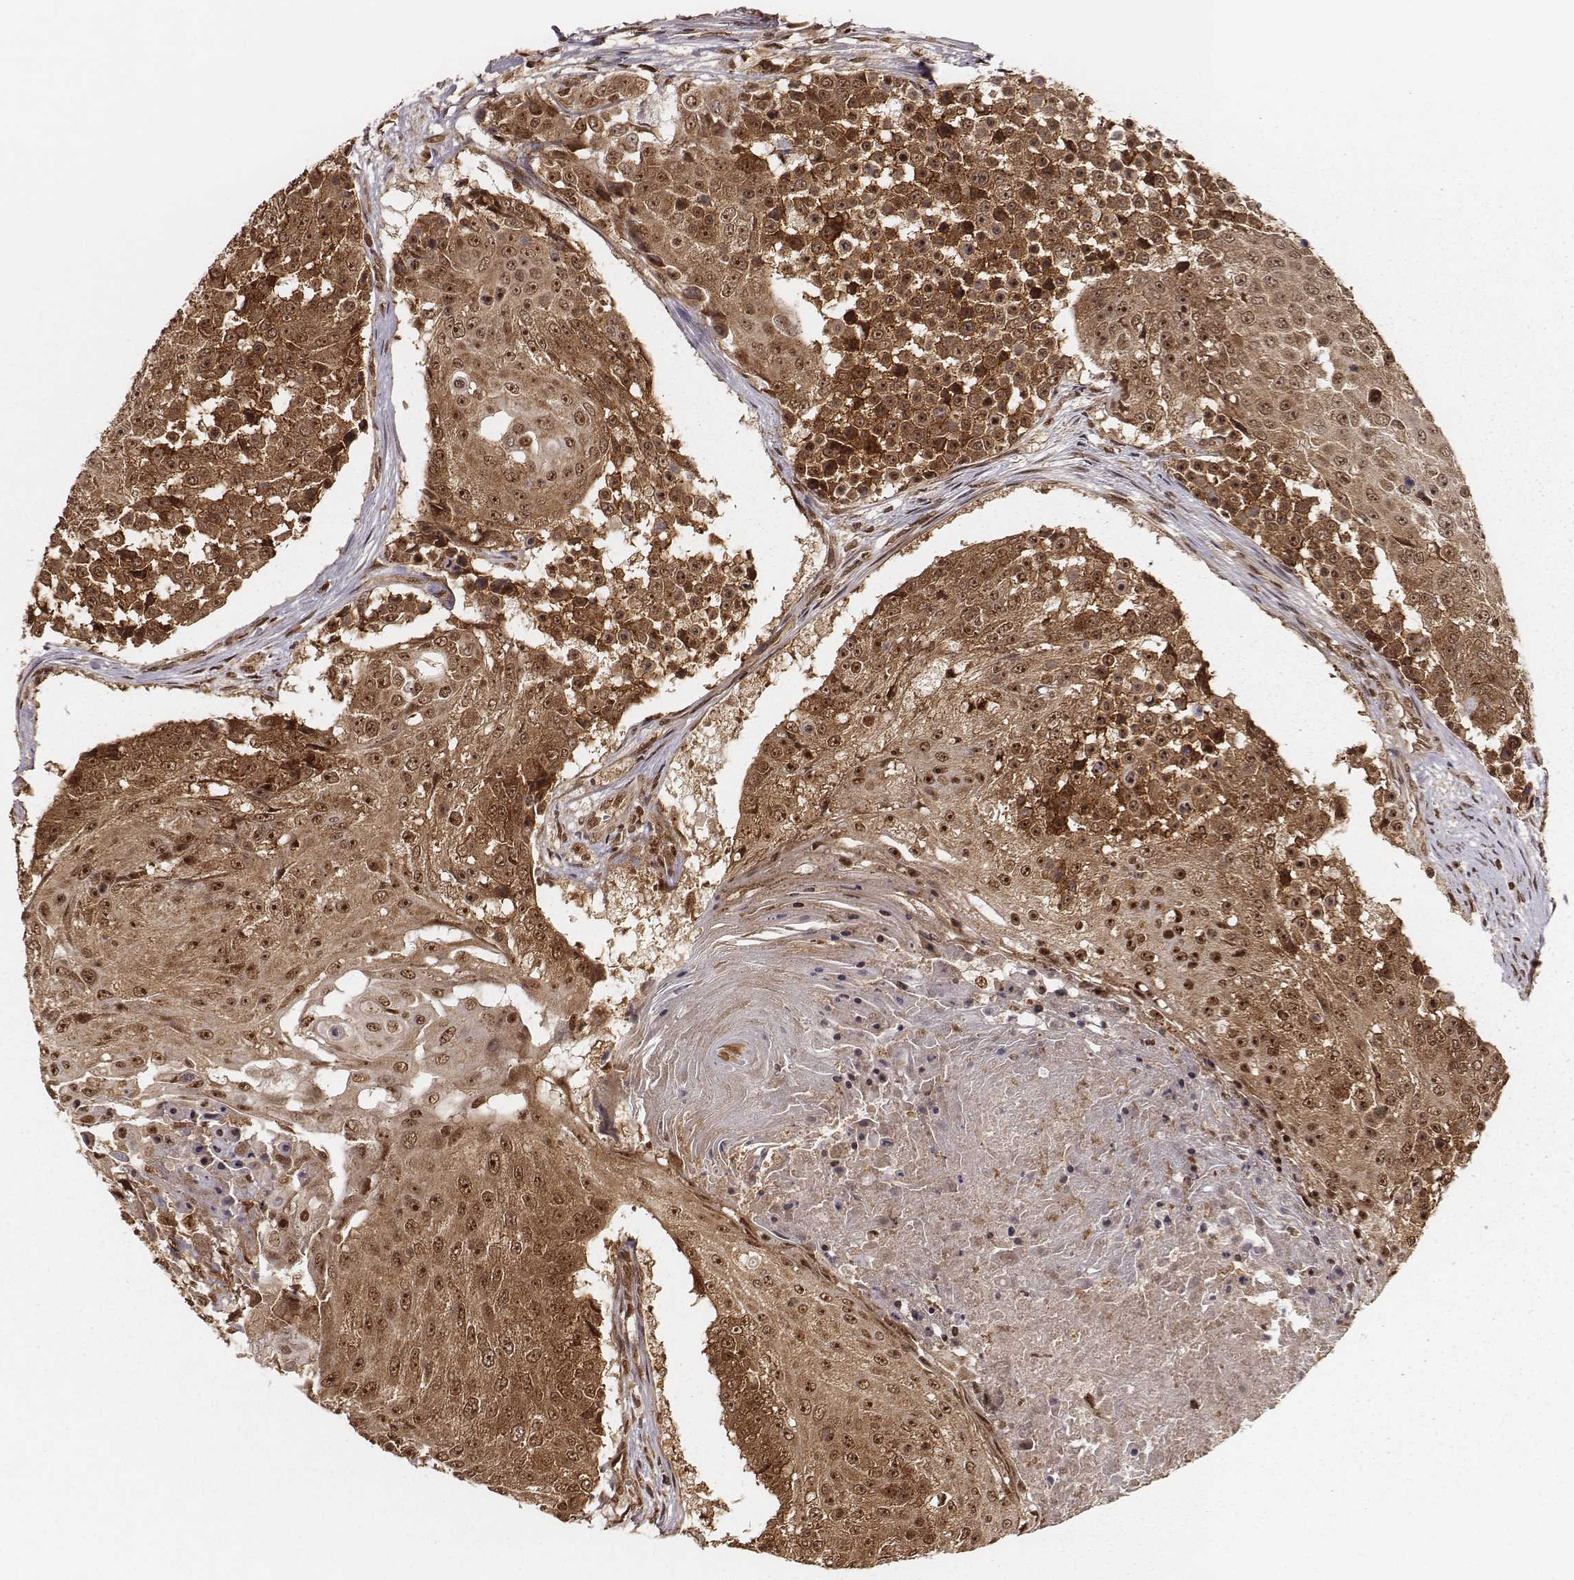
{"staining": {"intensity": "moderate", "quantity": ">75%", "location": "cytoplasmic/membranous,nuclear"}, "tissue": "urothelial cancer", "cell_type": "Tumor cells", "image_type": "cancer", "snomed": [{"axis": "morphology", "description": "Urothelial carcinoma, High grade"}, {"axis": "topography", "description": "Urinary bladder"}], "caption": "This is a micrograph of immunohistochemistry (IHC) staining of urothelial cancer, which shows moderate positivity in the cytoplasmic/membranous and nuclear of tumor cells.", "gene": "NFX1", "patient": {"sex": "female", "age": 63}}